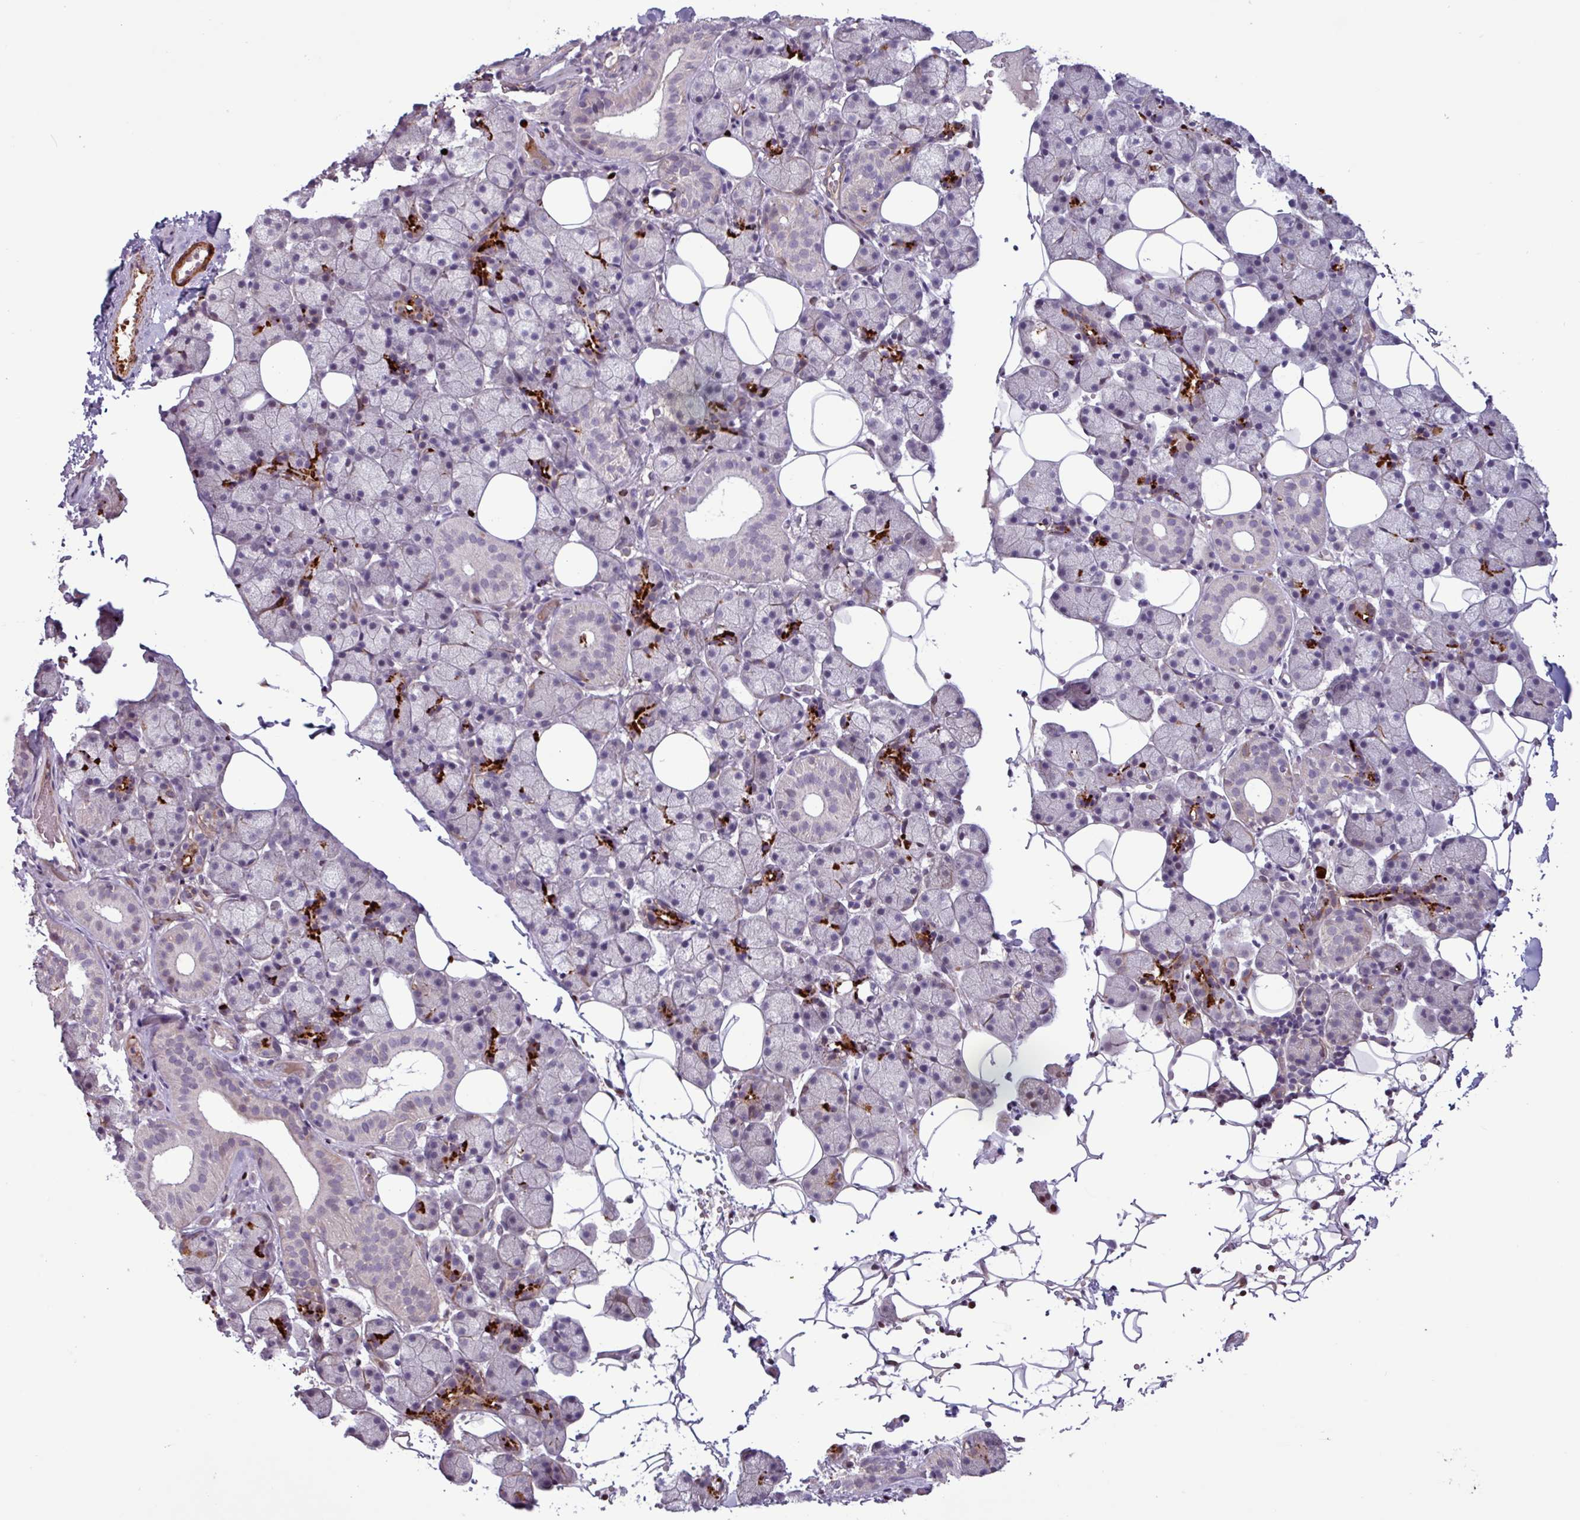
{"staining": {"intensity": "strong", "quantity": "<25%", "location": "cytoplasmic/membranous"}, "tissue": "salivary gland", "cell_type": "Glandular cells", "image_type": "normal", "snomed": [{"axis": "morphology", "description": "Normal tissue, NOS"}, {"axis": "topography", "description": "Salivary gland"}], "caption": "The histopathology image exhibits immunohistochemical staining of unremarkable salivary gland. There is strong cytoplasmic/membranous expression is appreciated in about <25% of glandular cells.", "gene": "PCED1A", "patient": {"sex": "female", "age": 33}}